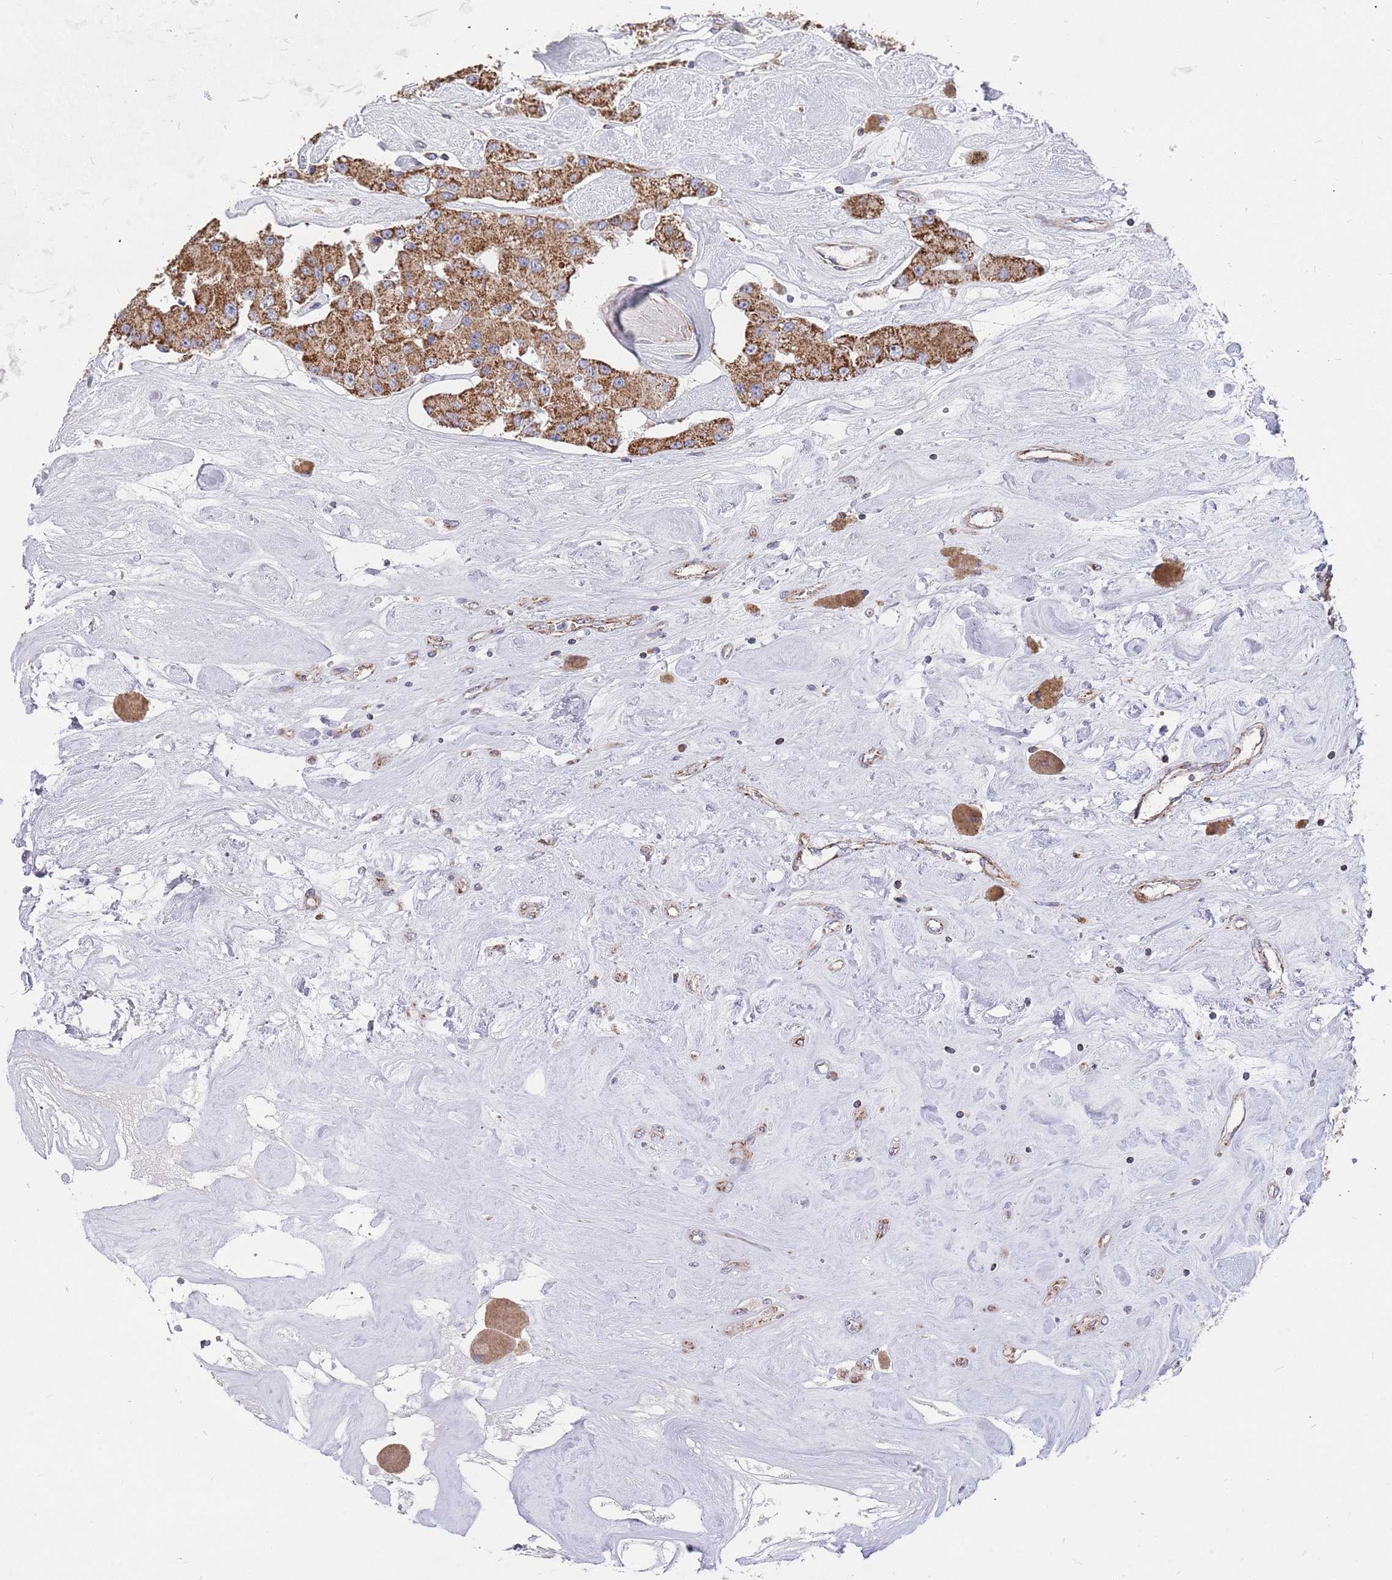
{"staining": {"intensity": "moderate", "quantity": ">75%", "location": "cytoplasmic/membranous"}, "tissue": "carcinoid", "cell_type": "Tumor cells", "image_type": "cancer", "snomed": [{"axis": "morphology", "description": "Carcinoid, malignant, NOS"}, {"axis": "topography", "description": "Pancreas"}], "caption": "A histopathology image showing moderate cytoplasmic/membranous positivity in approximately >75% of tumor cells in carcinoid, as visualized by brown immunohistochemical staining.", "gene": "WDFY3", "patient": {"sex": "male", "age": 41}}